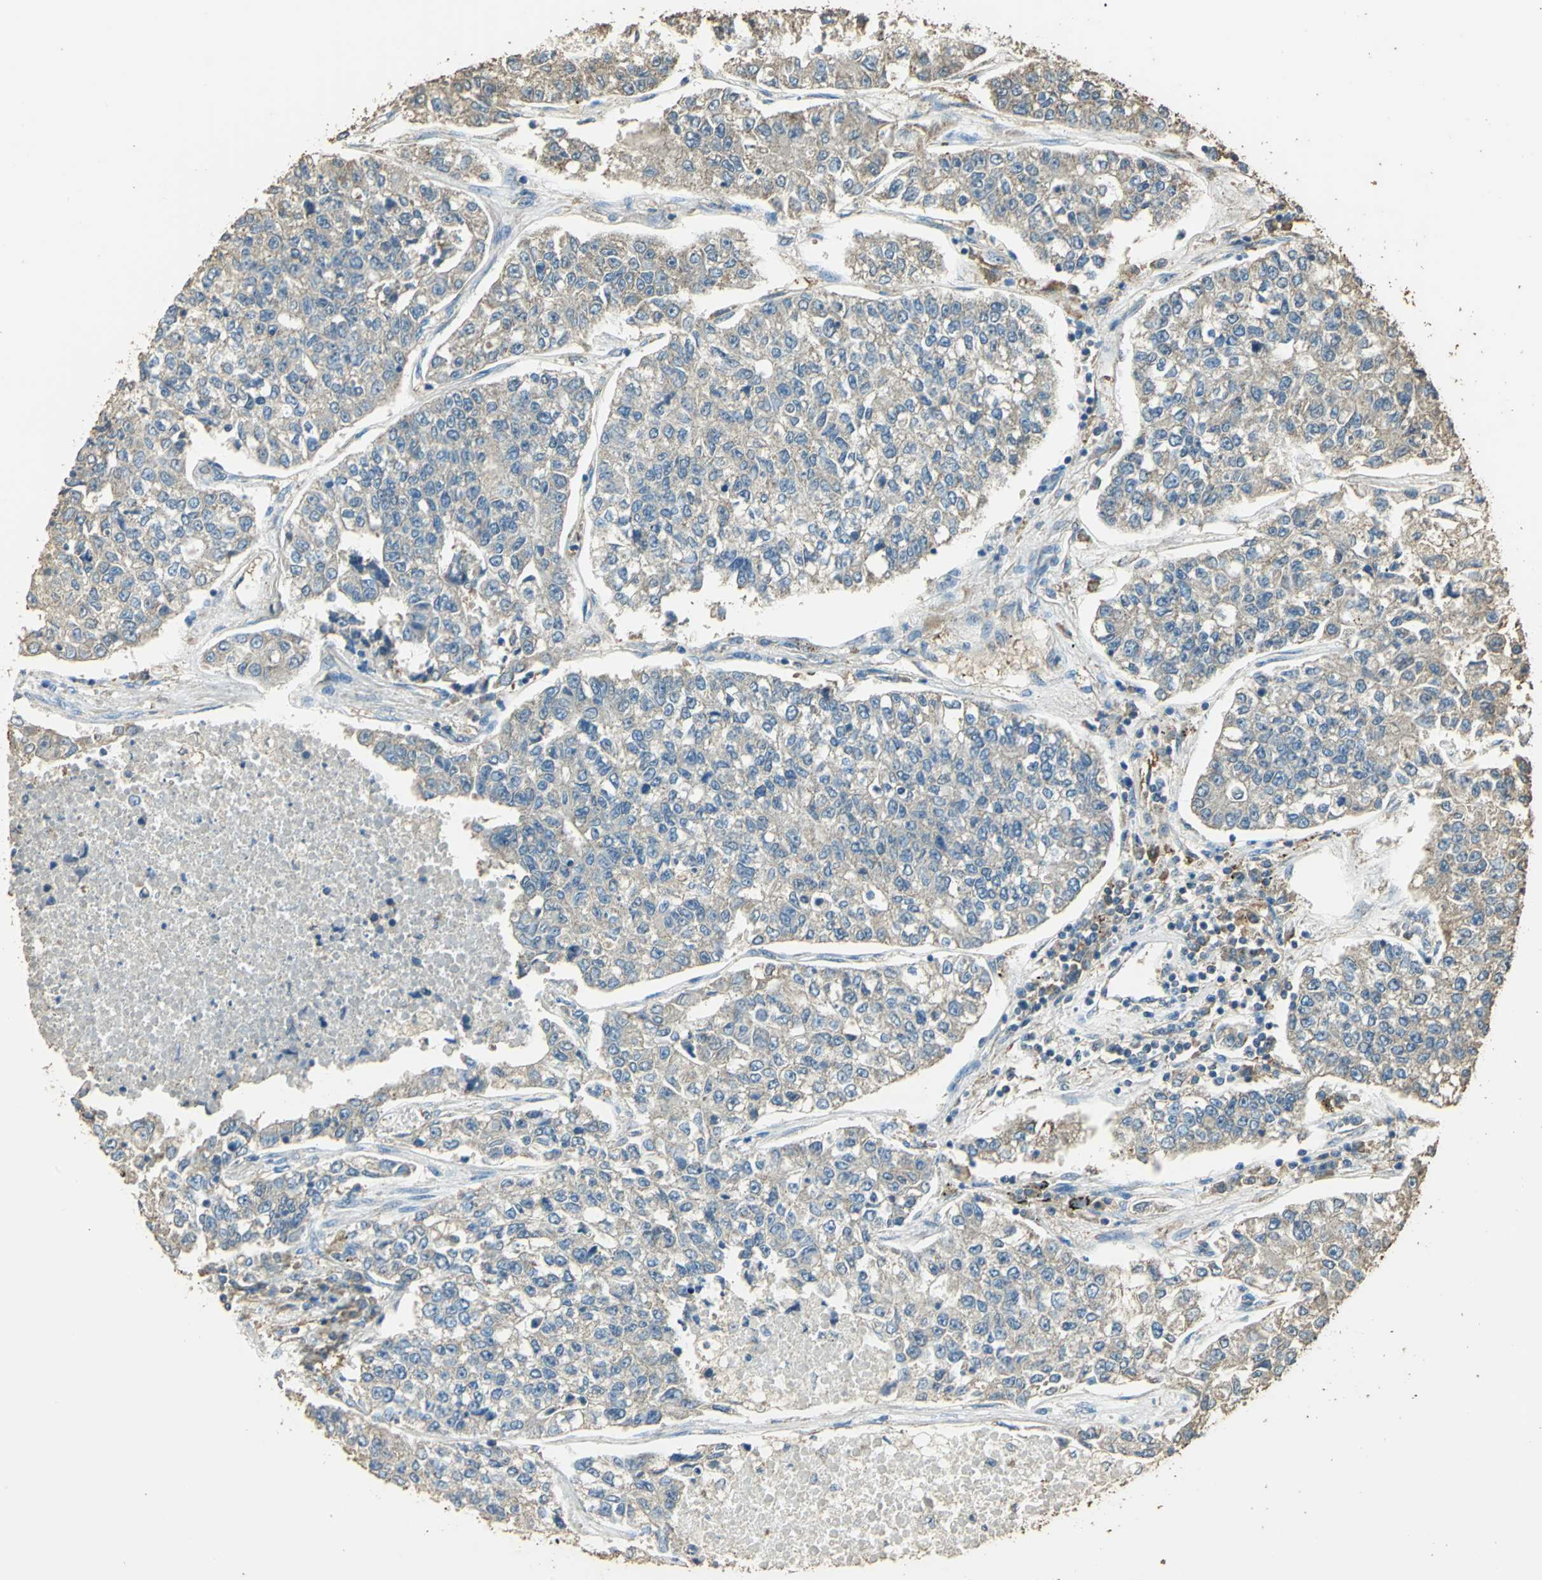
{"staining": {"intensity": "weak", "quantity": ">75%", "location": "cytoplasmic/membranous"}, "tissue": "lung cancer", "cell_type": "Tumor cells", "image_type": "cancer", "snomed": [{"axis": "morphology", "description": "Adenocarcinoma, NOS"}, {"axis": "topography", "description": "Lung"}], "caption": "Lung cancer stained with a brown dye reveals weak cytoplasmic/membranous positive staining in approximately >75% of tumor cells.", "gene": "TRAPPC2", "patient": {"sex": "male", "age": 49}}